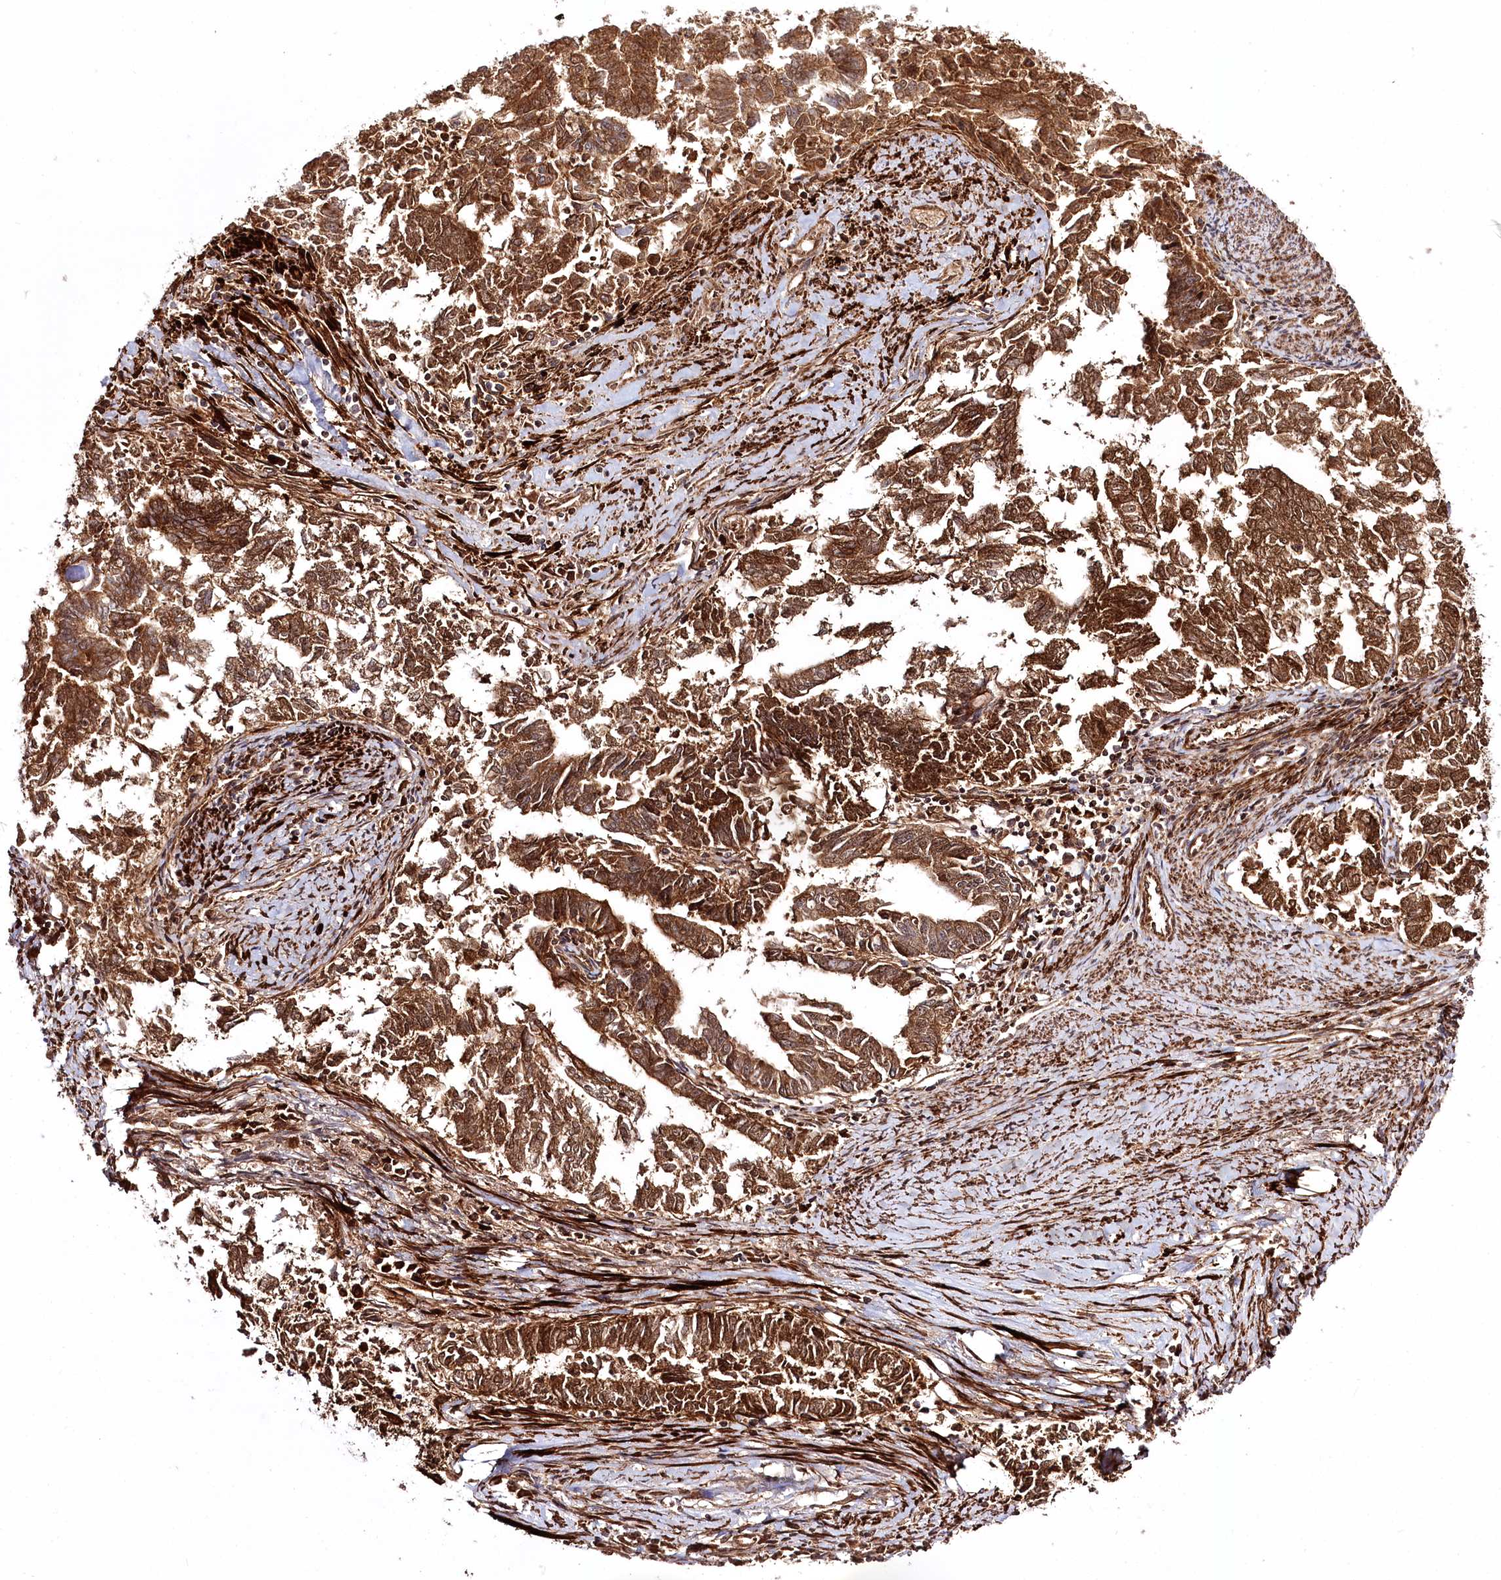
{"staining": {"intensity": "strong", "quantity": ">75%", "location": "cytoplasmic/membranous"}, "tissue": "endometrial cancer", "cell_type": "Tumor cells", "image_type": "cancer", "snomed": [{"axis": "morphology", "description": "Adenocarcinoma, NOS"}, {"axis": "topography", "description": "Endometrium"}], "caption": "High-power microscopy captured an immunohistochemistry micrograph of endometrial cancer, revealing strong cytoplasmic/membranous staining in about >75% of tumor cells.", "gene": "REXO2", "patient": {"sex": "female", "age": 79}}